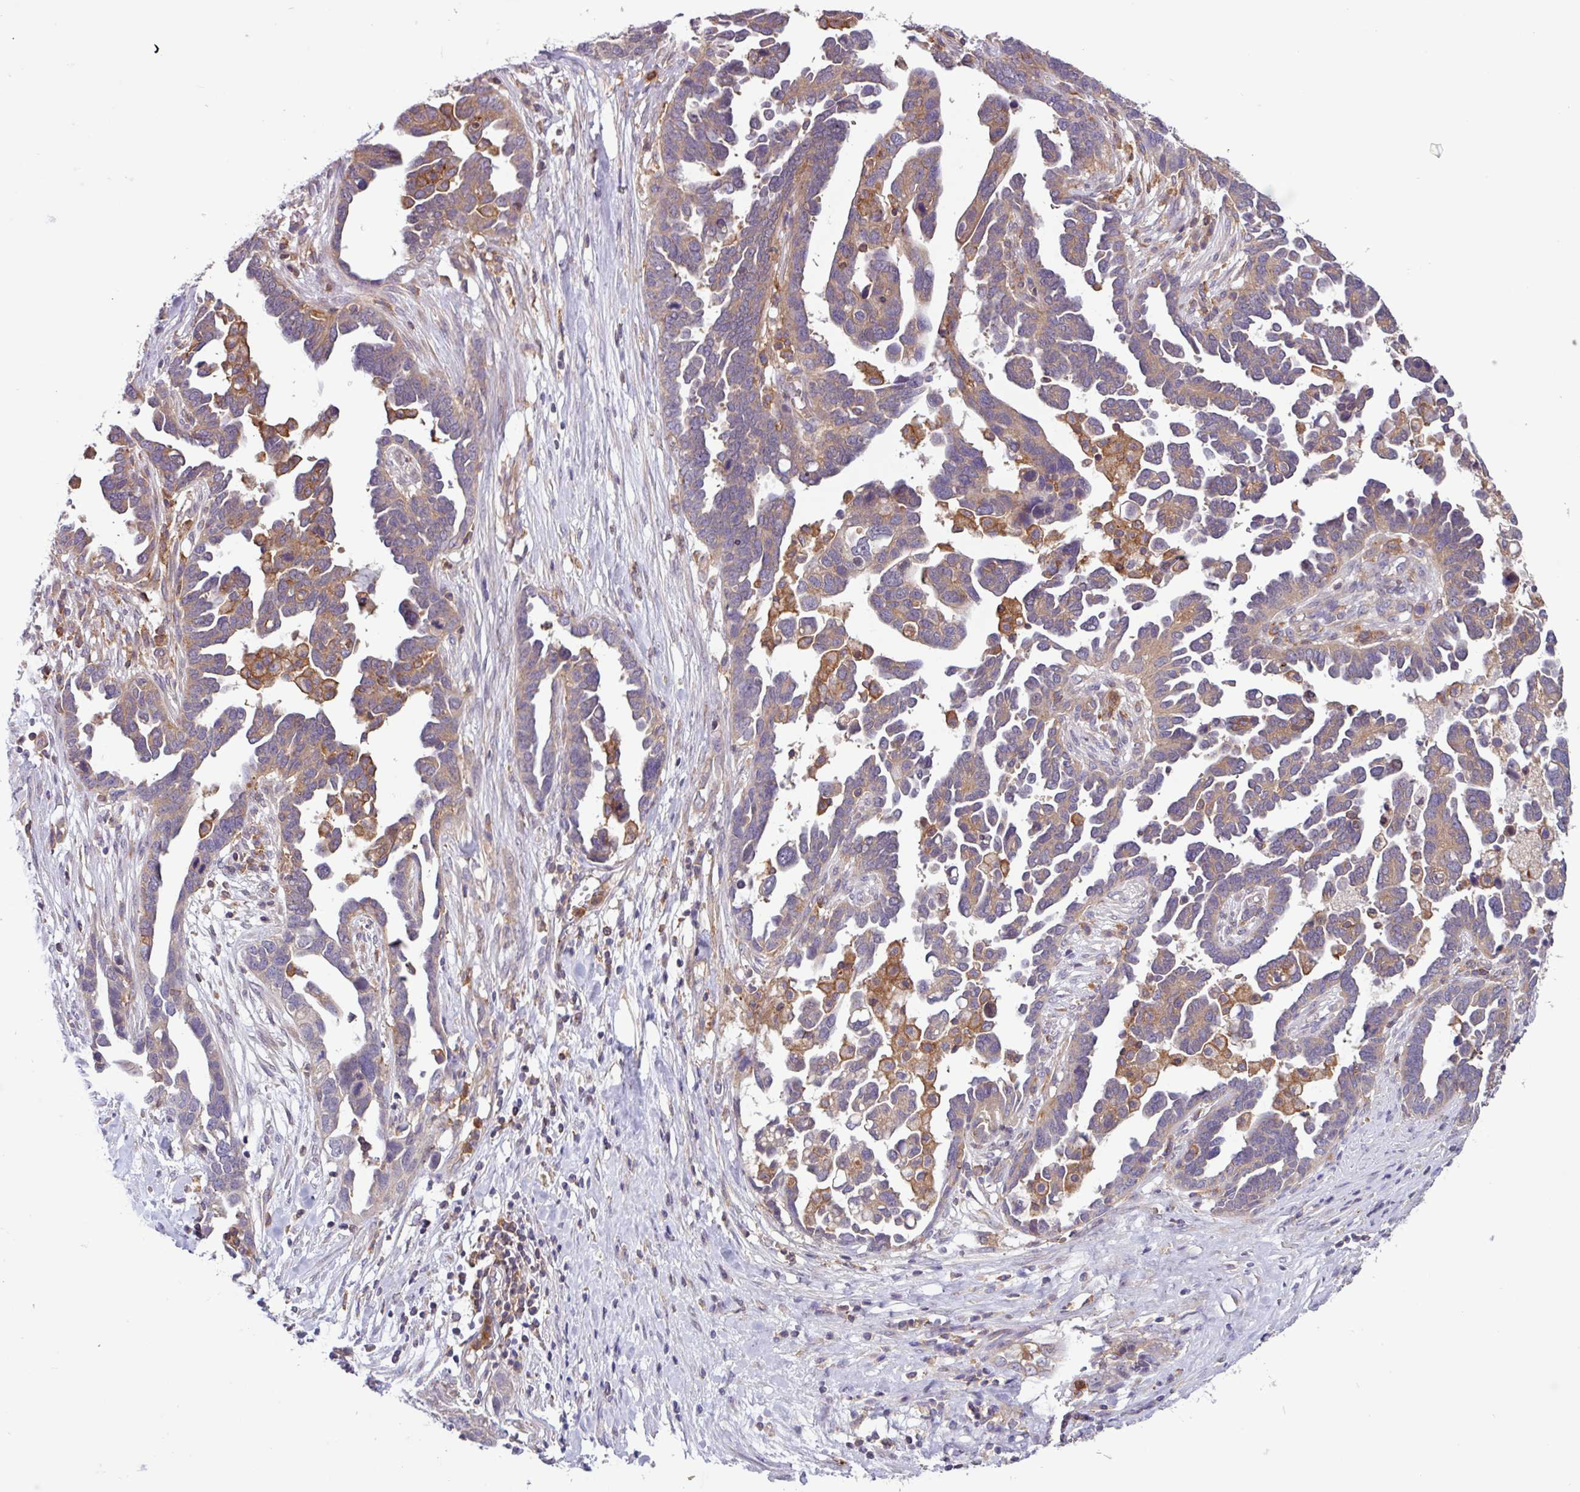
{"staining": {"intensity": "weak", "quantity": "<25%", "location": "cytoplasmic/membranous"}, "tissue": "ovarian cancer", "cell_type": "Tumor cells", "image_type": "cancer", "snomed": [{"axis": "morphology", "description": "Cystadenocarcinoma, serous, NOS"}, {"axis": "topography", "description": "Ovary"}], "caption": "Human ovarian cancer stained for a protein using immunohistochemistry (IHC) reveals no expression in tumor cells.", "gene": "ACTR3", "patient": {"sex": "female", "age": 54}}